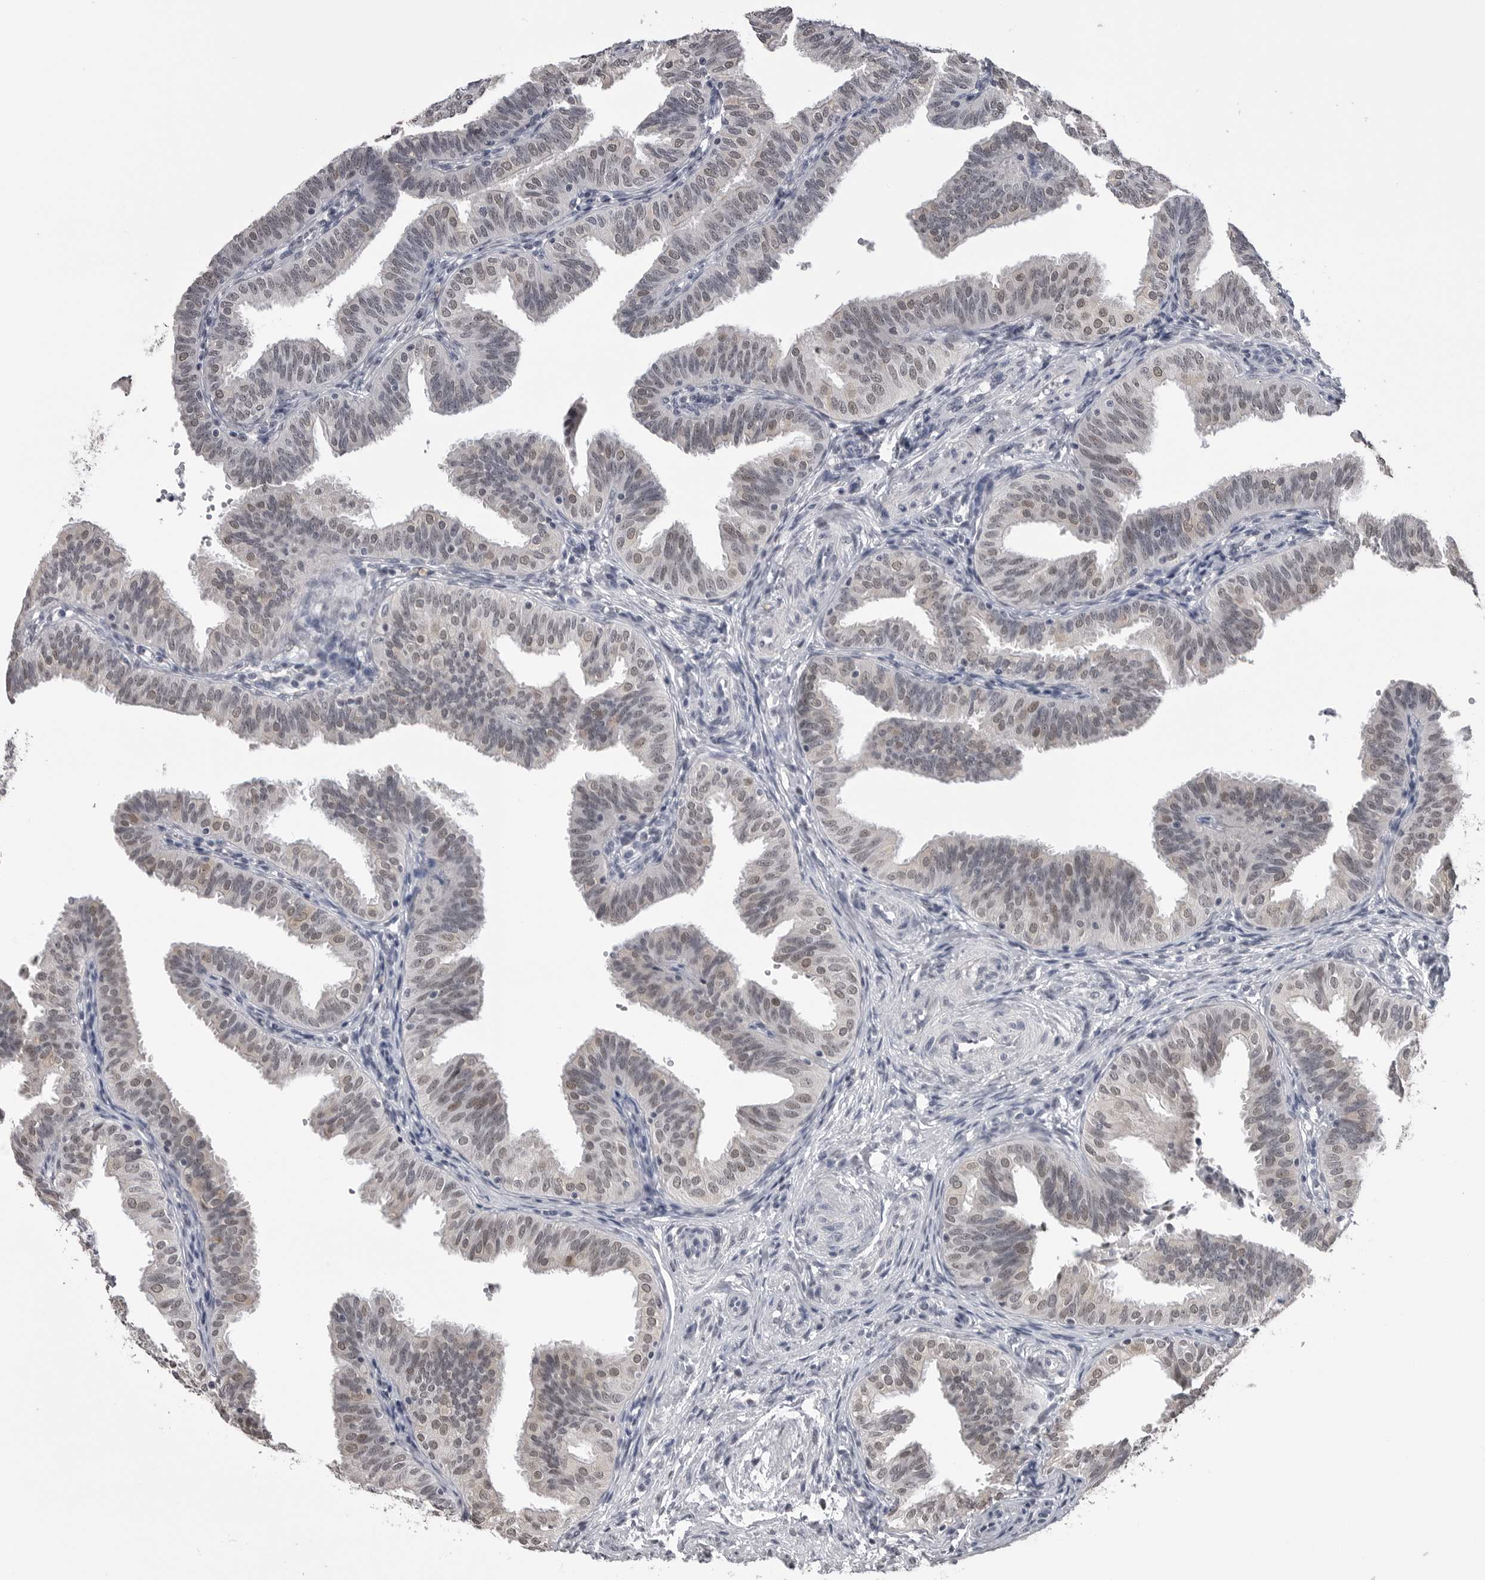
{"staining": {"intensity": "weak", "quantity": "25%-75%", "location": "nuclear"}, "tissue": "fallopian tube", "cell_type": "Glandular cells", "image_type": "normal", "snomed": [{"axis": "morphology", "description": "Normal tissue, NOS"}, {"axis": "topography", "description": "Fallopian tube"}], "caption": "A histopathology image of fallopian tube stained for a protein reveals weak nuclear brown staining in glandular cells. The staining is performed using DAB (3,3'-diaminobenzidine) brown chromogen to label protein expression. The nuclei are counter-stained blue using hematoxylin.", "gene": "DLG2", "patient": {"sex": "female", "age": 35}}